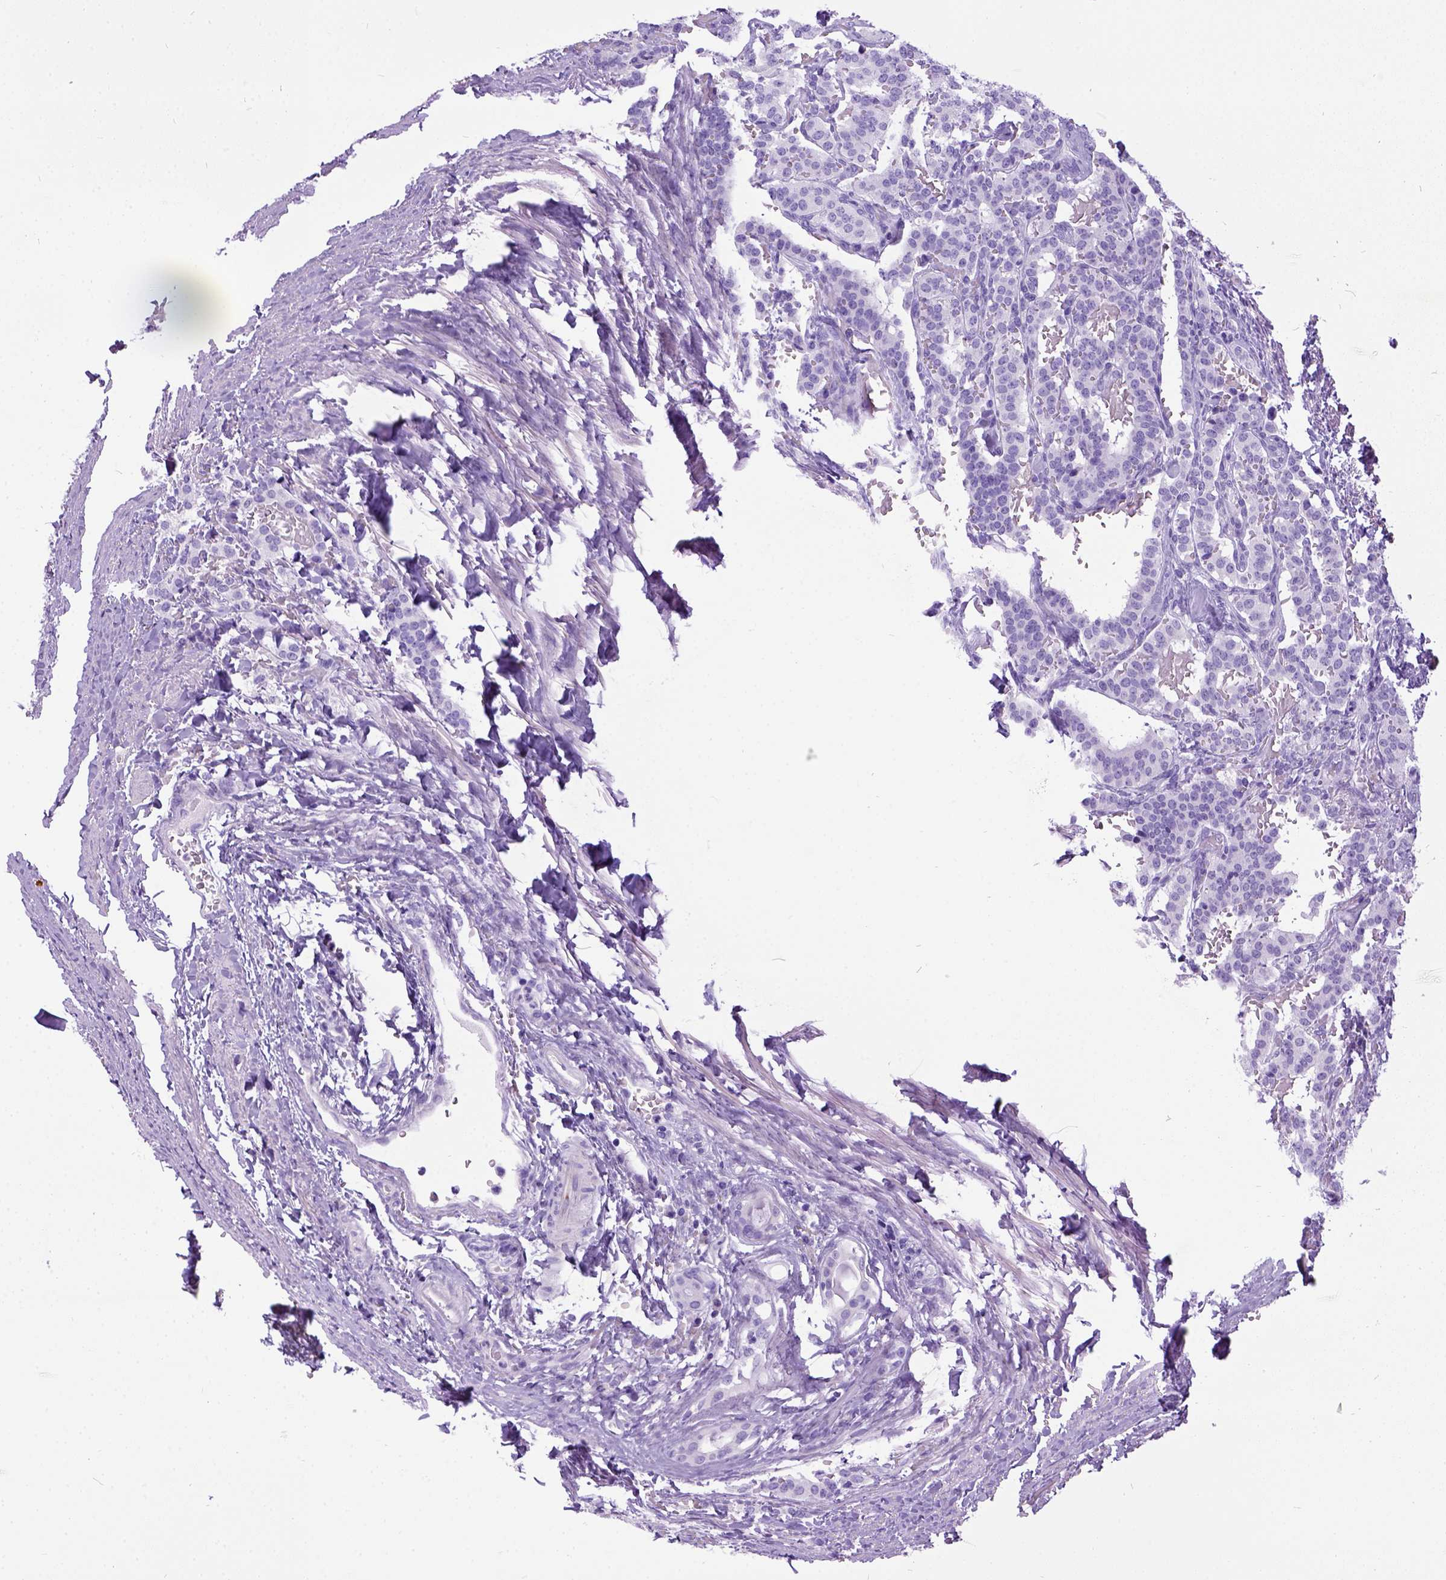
{"staining": {"intensity": "negative", "quantity": "none", "location": "none"}, "tissue": "carcinoid", "cell_type": "Tumor cells", "image_type": "cancer", "snomed": [{"axis": "morphology", "description": "Carcinoid, malignant, NOS"}, {"axis": "topography", "description": "Lung"}], "caption": "Immunohistochemistry (IHC) of carcinoid displays no staining in tumor cells.", "gene": "IGF2", "patient": {"sex": "female", "age": 46}}